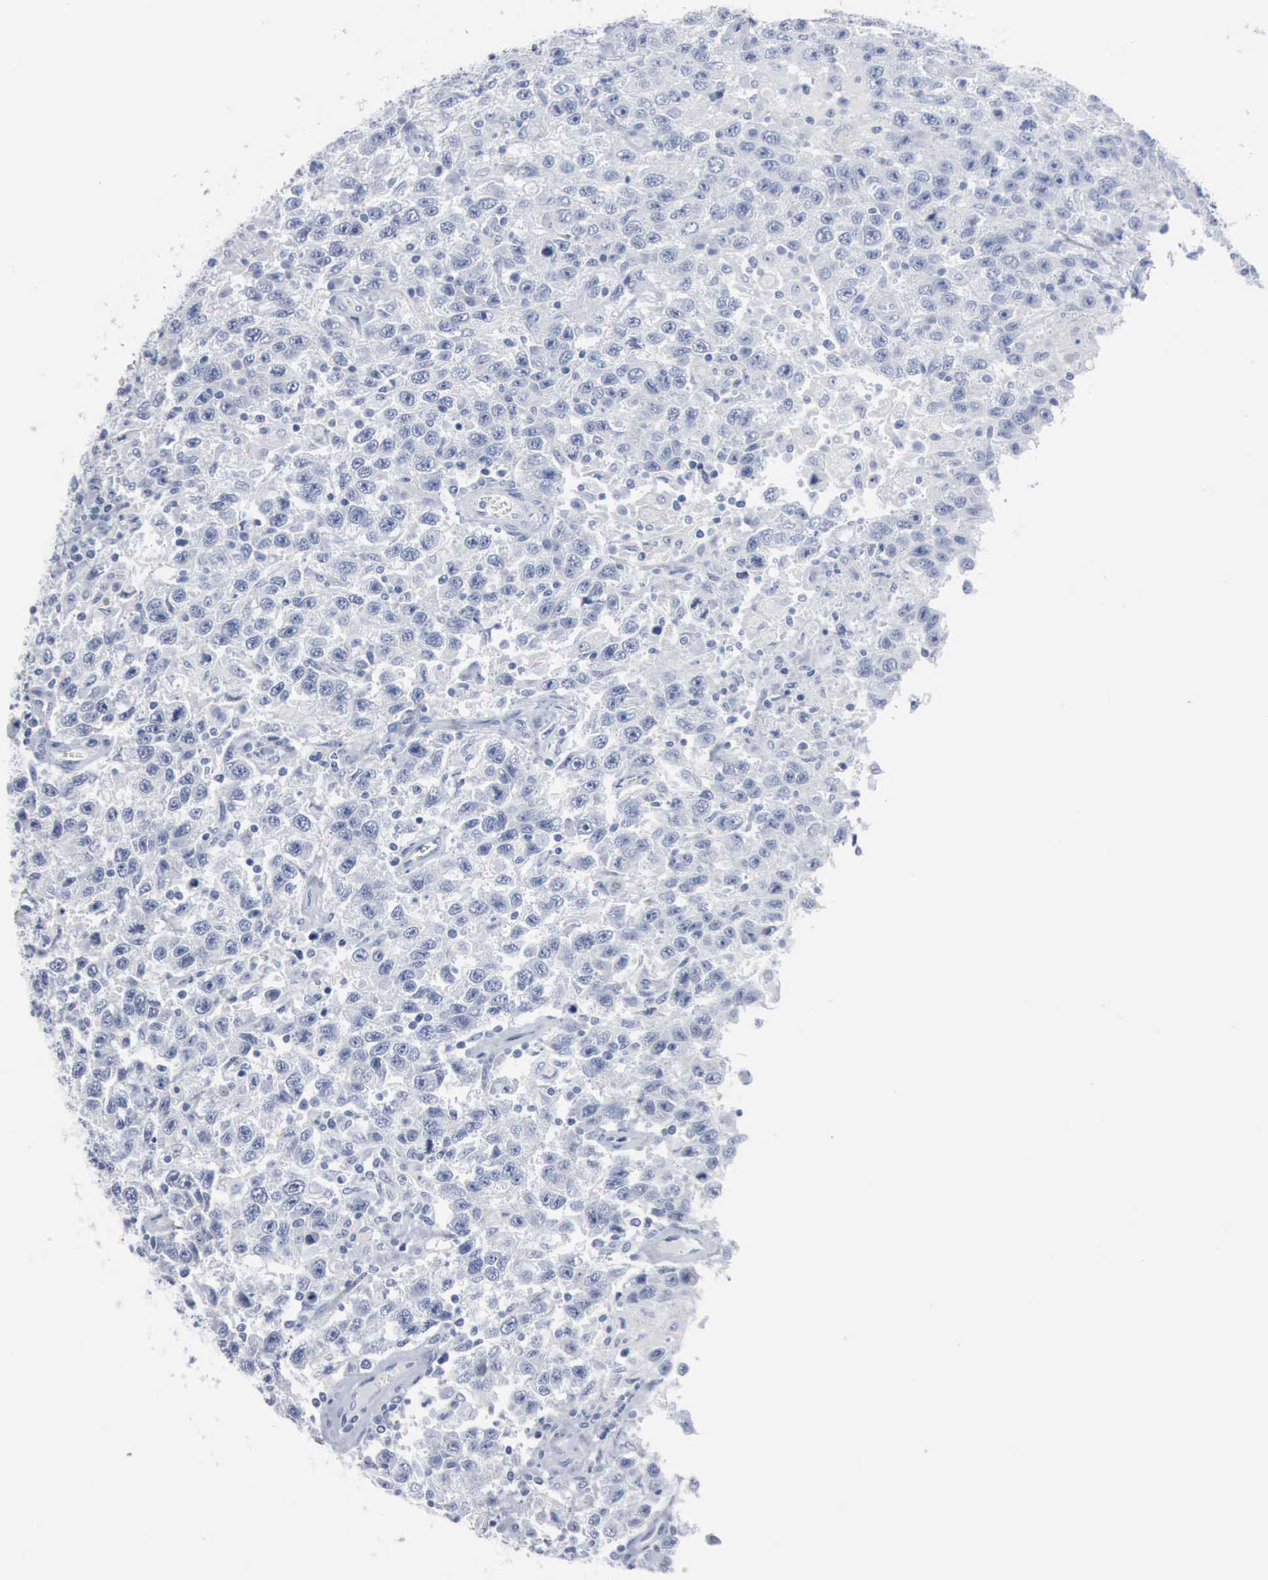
{"staining": {"intensity": "negative", "quantity": "none", "location": "none"}, "tissue": "testis cancer", "cell_type": "Tumor cells", "image_type": "cancer", "snomed": [{"axis": "morphology", "description": "Seminoma, NOS"}, {"axis": "topography", "description": "Testis"}], "caption": "This is a photomicrograph of immunohistochemistry (IHC) staining of testis seminoma, which shows no positivity in tumor cells. Nuclei are stained in blue.", "gene": "DMD", "patient": {"sex": "male", "age": 41}}